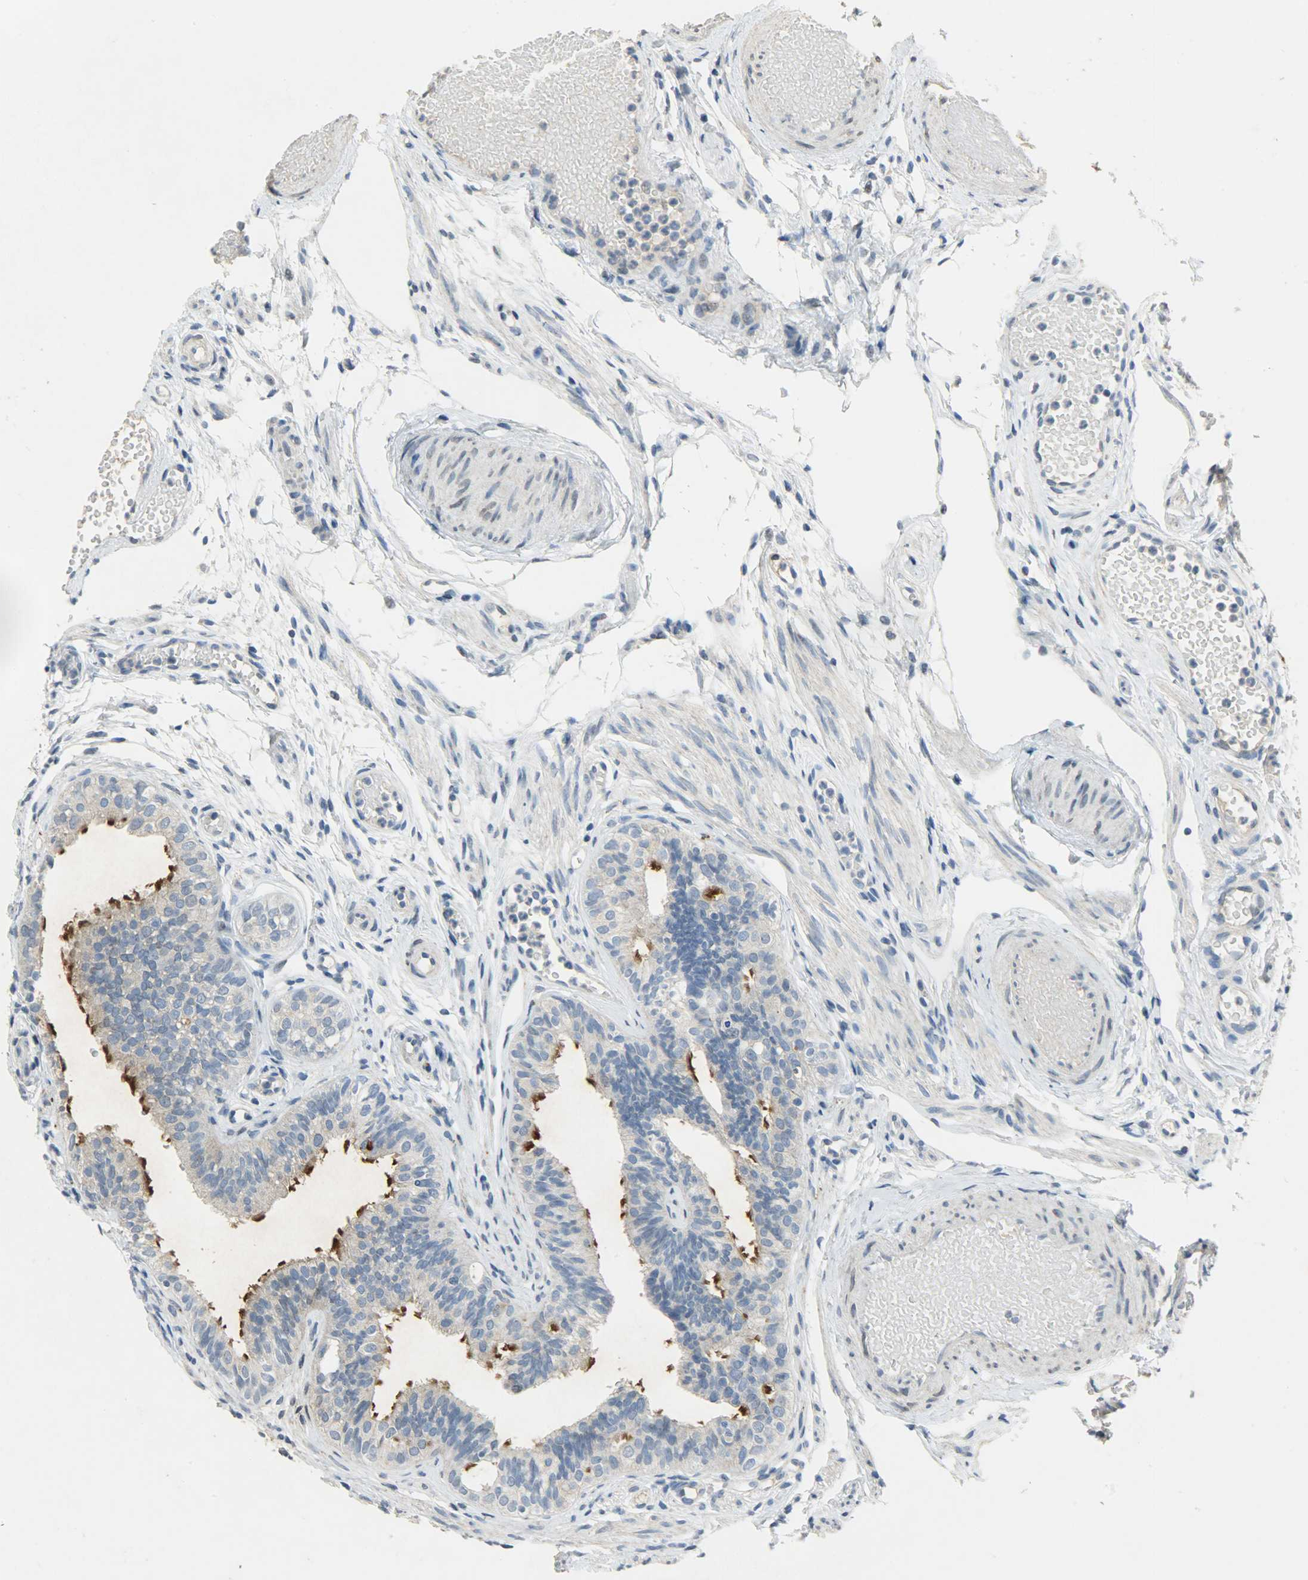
{"staining": {"intensity": "strong", "quantity": ">75%", "location": "cytoplasmic/membranous"}, "tissue": "fallopian tube", "cell_type": "Glandular cells", "image_type": "normal", "snomed": [{"axis": "morphology", "description": "Normal tissue, NOS"}, {"axis": "morphology", "description": "Dermoid, NOS"}, {"axis": "topography", "description": "Fallopian tube"}], "caption": "This histopathology image demonstrates immunohistochemistry (IHC) staining of benign human fallopian tube, with high strong cytoplasmic/membranous staining in about >75% of glandular cells.", "gene": "DNAJB6", "patient": {"sex": "female", "age": 33}}